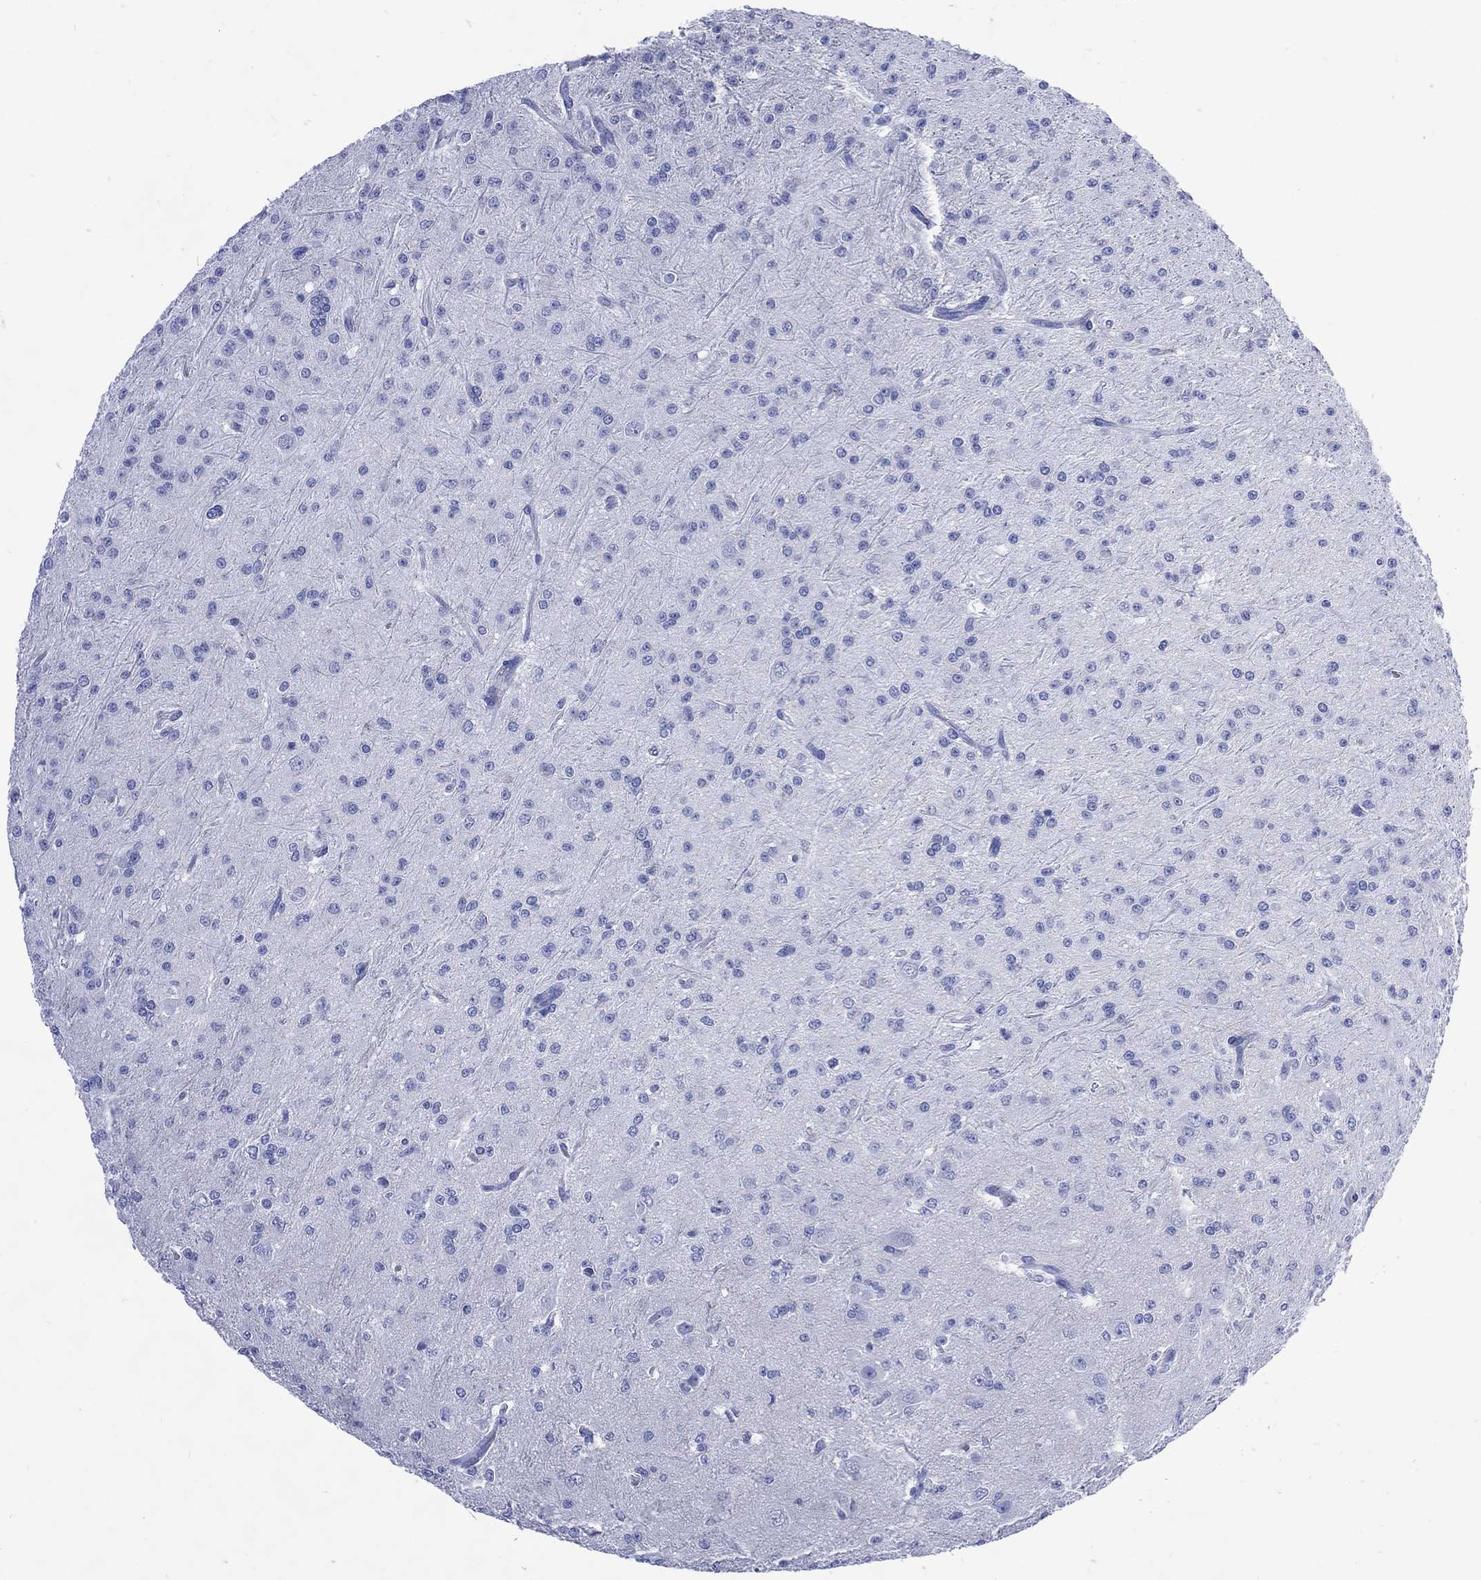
{"staining": {"intensity": "negative", "quantity": "none", "location": "none"}, "tissue": "glioma", "cell_type": "Tumor cells", "image_type": "cancer", "snomed": [{"axis": "morphology", "description": "Glioma, malignant, Low grade"}, {"axis": "topography", "description": "Brain"}], "caption": "This is a photomicrograph of immunohistochemistry staining of malignant glioma (low-grade), which shows no expression in tumor cells.", "gene": "SHCBP1L", "patient": {"sex": "male", "age": 27}}